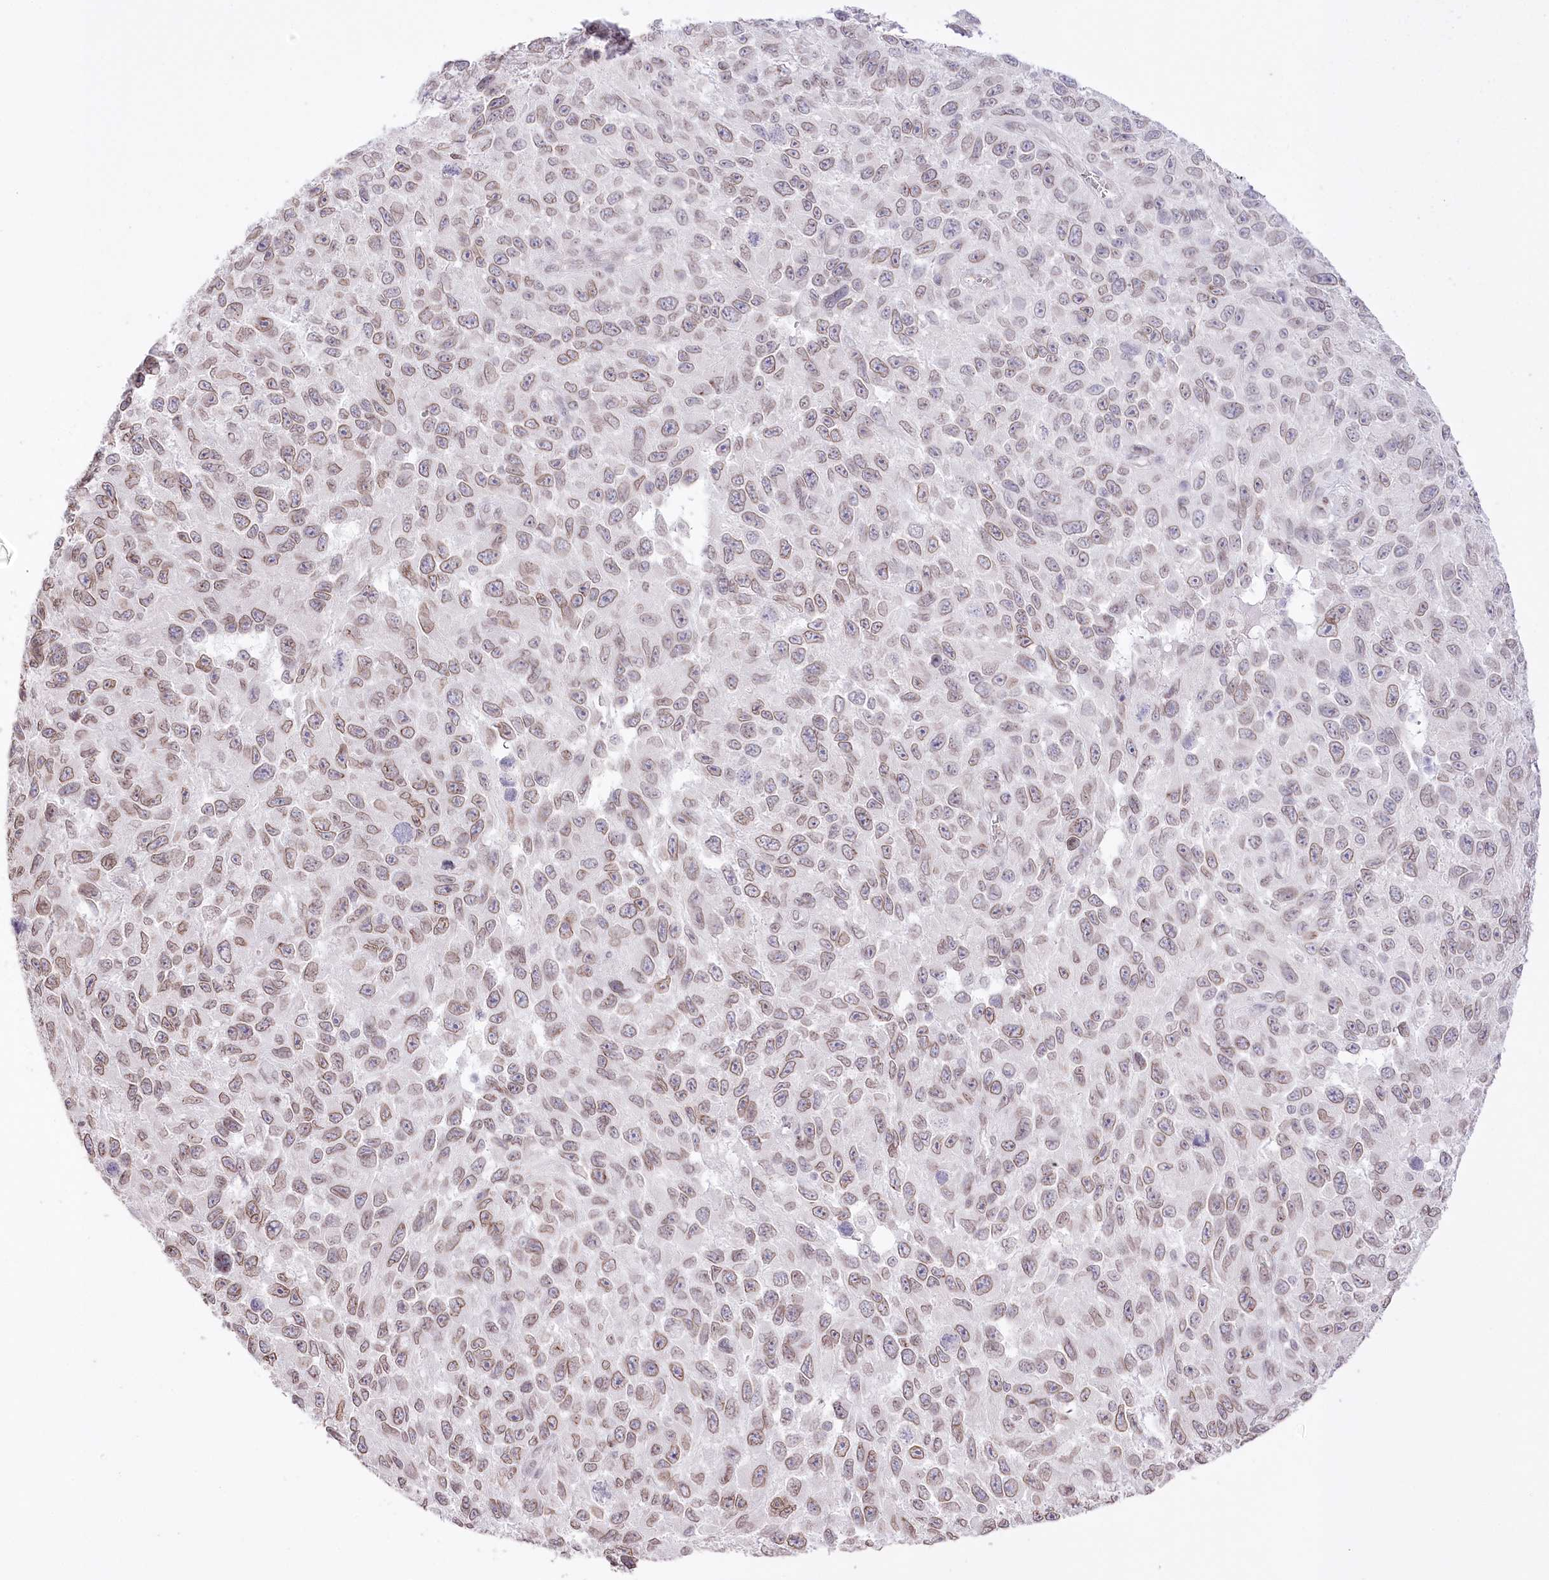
{"staining": {"intensity": "moderate", "quantity": ">75%", "location": "cytoplasmic/membranous,nuclear"}, "tissue": "melanoma", "cell_type": "Tumor cells", "image_type": "cancer", "snomed": [{"axis": "morphology", "description": "Malignant melanoma, NOS"}, {"axis": "topography", "description": "Skin"}], "caption": "Malignant melanoma stained with immunohistochemistry (IHC) displays moderate cytoplasmic/membranous and nuclear staining in approximately >75% of tumor cells. Immunohistochemistry (ihc) stains the protein of interest in brown and the nuclei are stained blue.", "gene": "SLC39A10", "patient": {"sex": "female", "age": 96}}